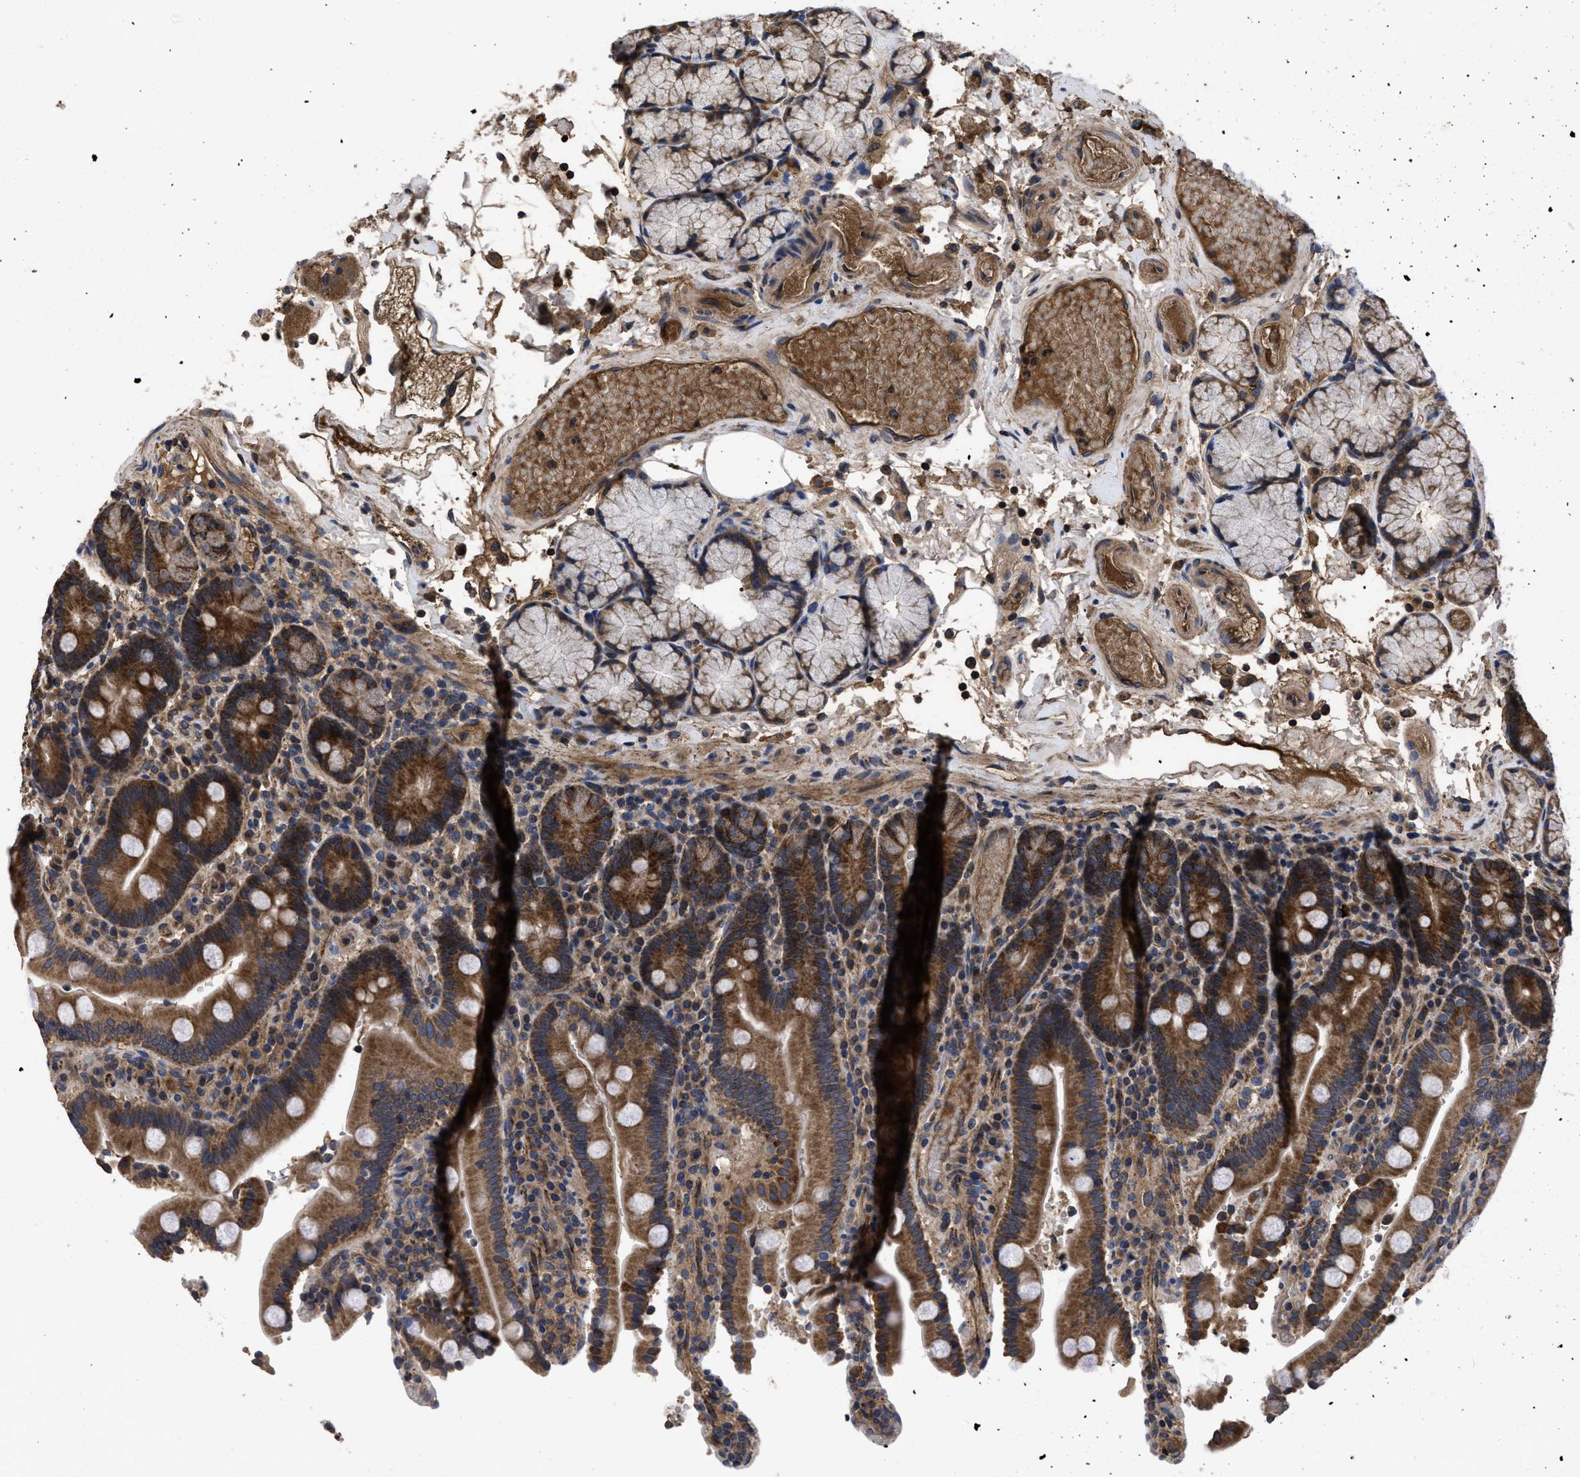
{"staining": {"intensity": "strong", "quantity": ">75%", "location": "cytoplasmic/membranous"}, "tissue": "duodenum", "cell_type": "Glandular cells", "image_type": "normal", "snomed": [{"axis": "morphology", "description": "Normal tissue, NOS"}, {"axis": "topography", "description": "Small intestine, NOS"}], "caption": "Brown immunohistochemical staining in benign human duodenum shows strong cytoplasmic/membranous positivity in approximately >75% of glandular cells.", "gene": "LRRC3", "patient": {"sex": "female", "age": 71}}